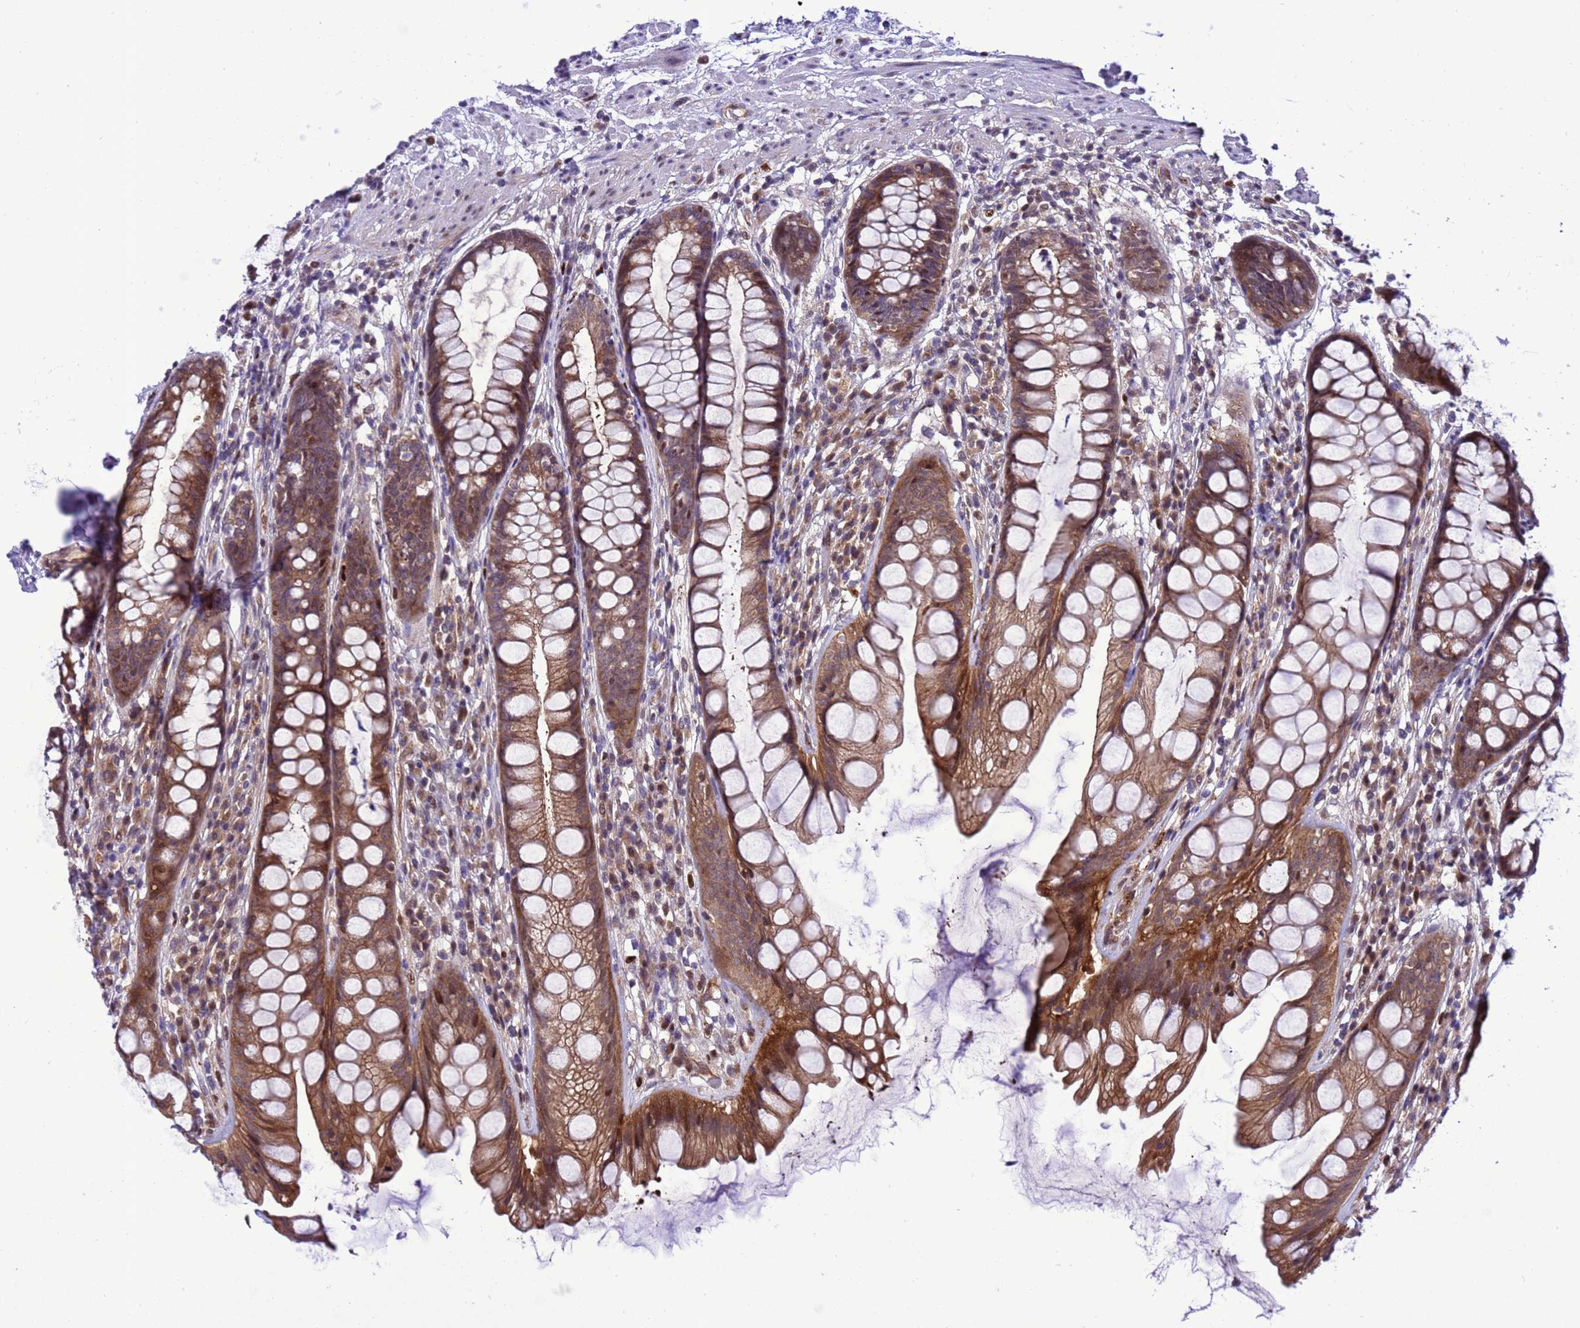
{"staining": {"intensity": "moderate", "quantity": ">75%", "location": "cytoplasmic/membranous"}, "tissue": "rectum", "cell_type": "Glandular cells", "image_type": "normal", "snomed": [{"axis": "morphology", "description": "Normal tissue, NOS"}, {"axis": "topography", "description": "Rectum"}], "caption": "DAB (3,3'-diaminobenzidine) immunohistochemical staining of unremarkable rectum demonstrates moderate cytoplasmic/membranous protein positivity in about >75% of glandular cells. (DAB (3,3'-diaminobenzidine) IHC, brown staining for protein, blue staining for nuclei).", "gene": "RASD1", "patient": {"sex": "male", "age": 74}}